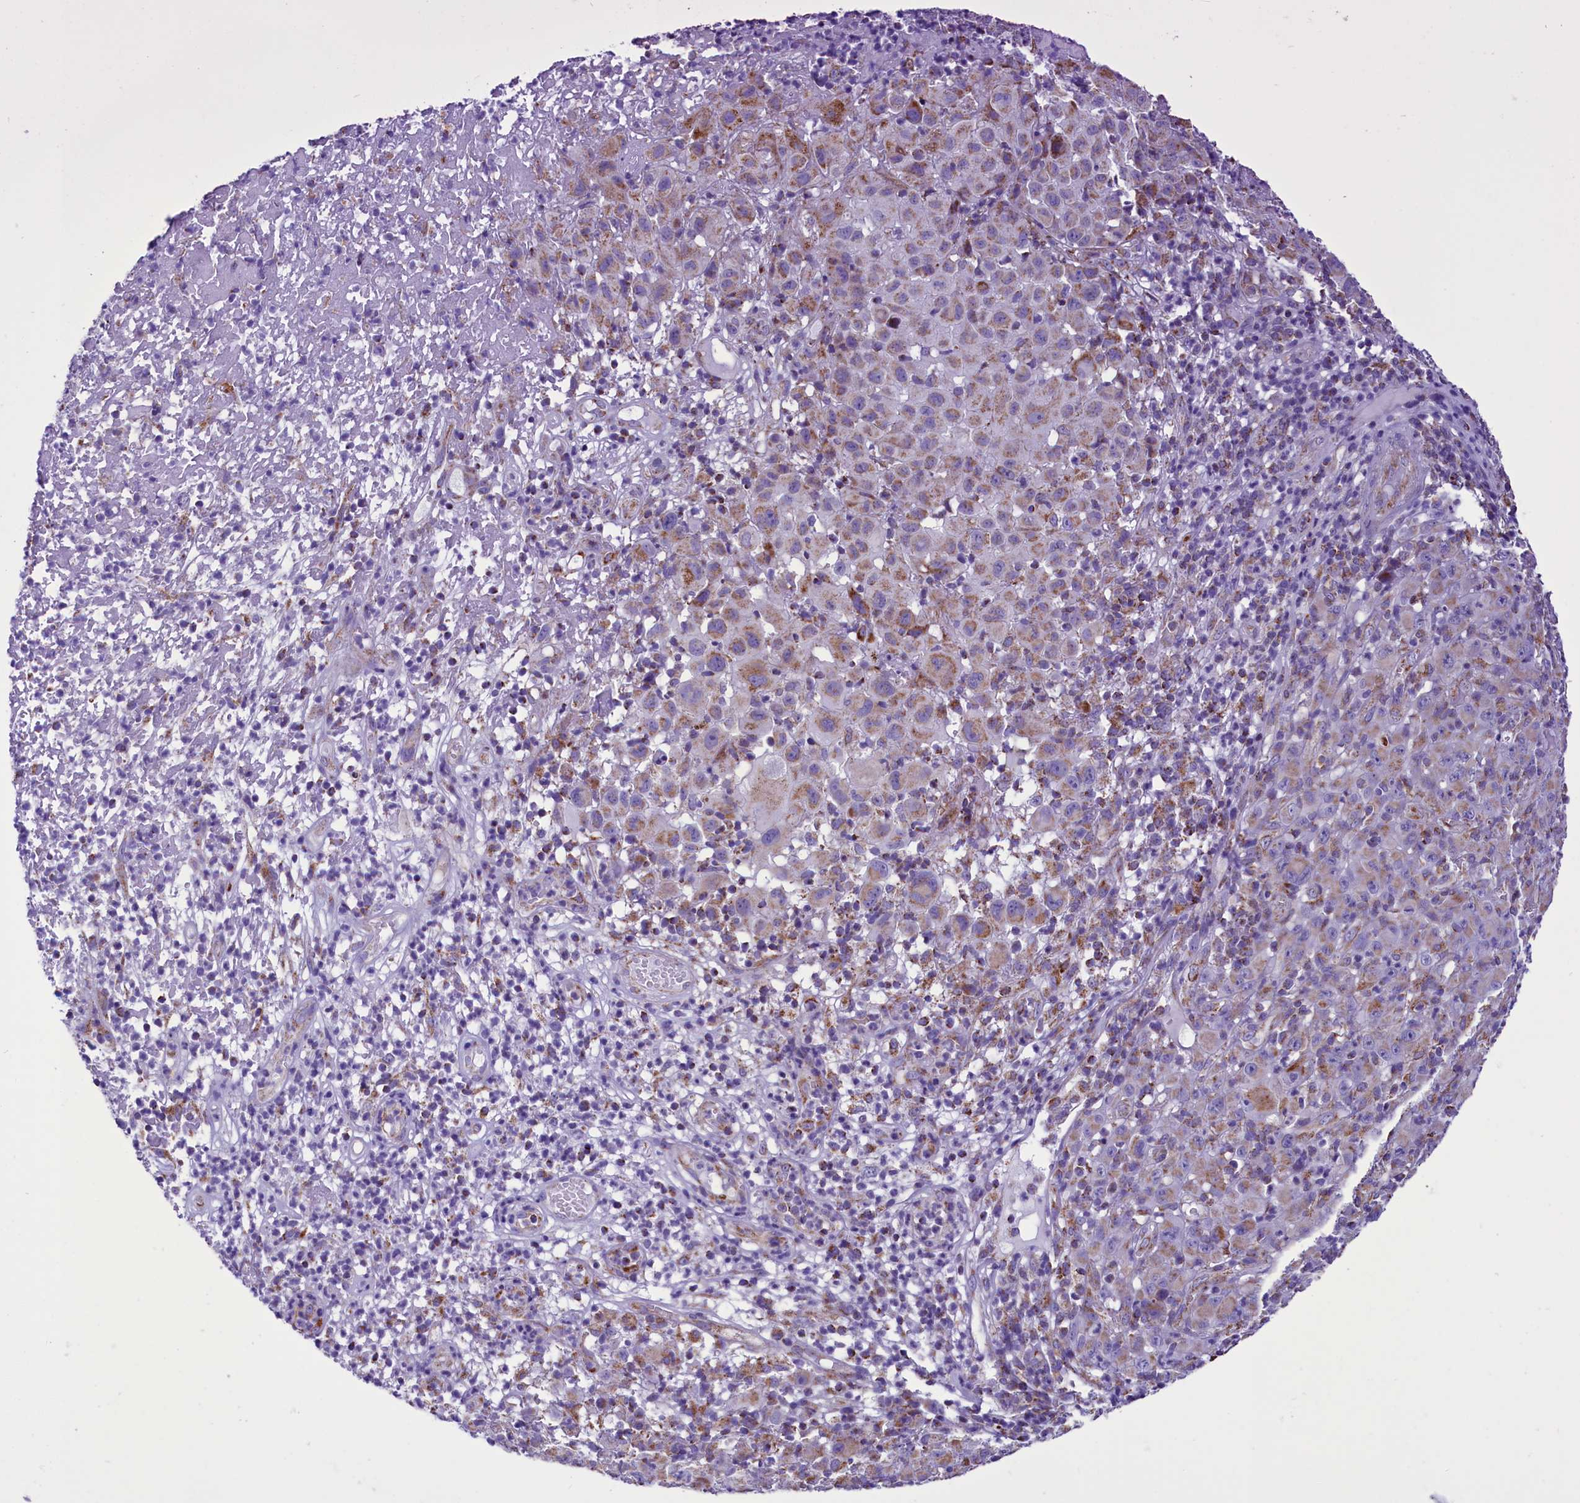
{"staining": {"intensity": "moderate", "quantity": "<25%", "location": "cytoplasmic/membranous"}, "tissue": "melanoma", "cell_type": "Tumor cells", "image_type": "cancer", "snomed": [{"axis": "morphology", "description": "Malignant melanoma, NOS"}, {"axis": "topography", "description": "Skin"}], "caption": "Brown immunohistochemical staining in human melanoma shows moderate cytoplasmic/membranous expression in about <25% of tumor cells. The staining was performed using DAB (3,3'-diaminobenzidine), with brown indicating positive protein expression. Nuclei are stained blue with hematoxylin.", "gene": "ICA1L", "patient": {"sex": "male", "age": 73}}